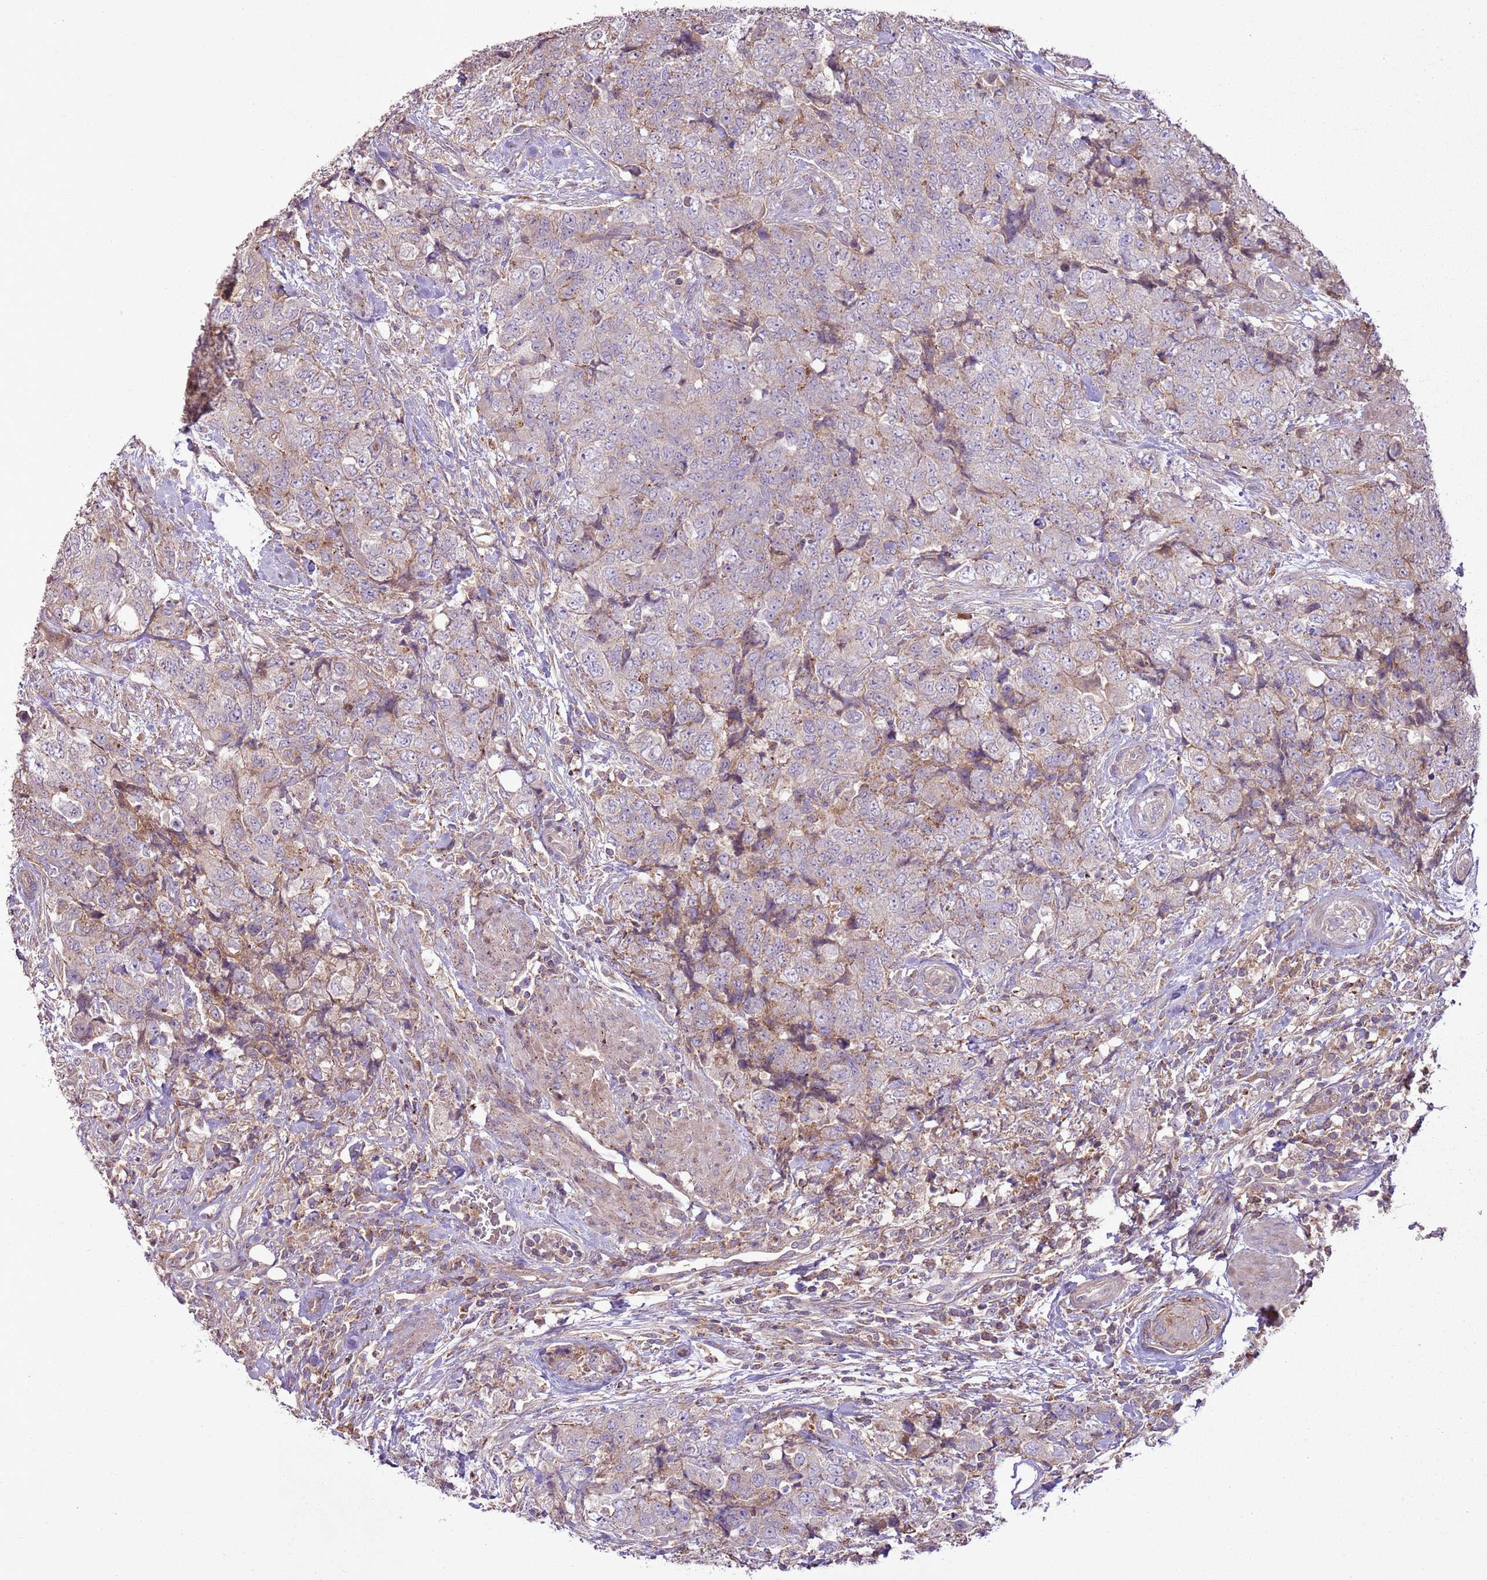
{"staining": {"intensity": "weak", "quantity": "<25%", "location": "cytoplasmic/membranous"}, "tissue": "urothelial cancer", "cell_type": "Tumor cells", "image_type": "cancer", "snomed": [{"axis": "morphology", "description": "Urothelial carcinoma, High grade"}, {"axis": "topography", "description": "Urinary bladder"}], "caption": "Tumor cells show no significant protein positivity in urothelial cancer.", "gene": "ANKRD24", "patient": {"sex": "female", "age": 78}}